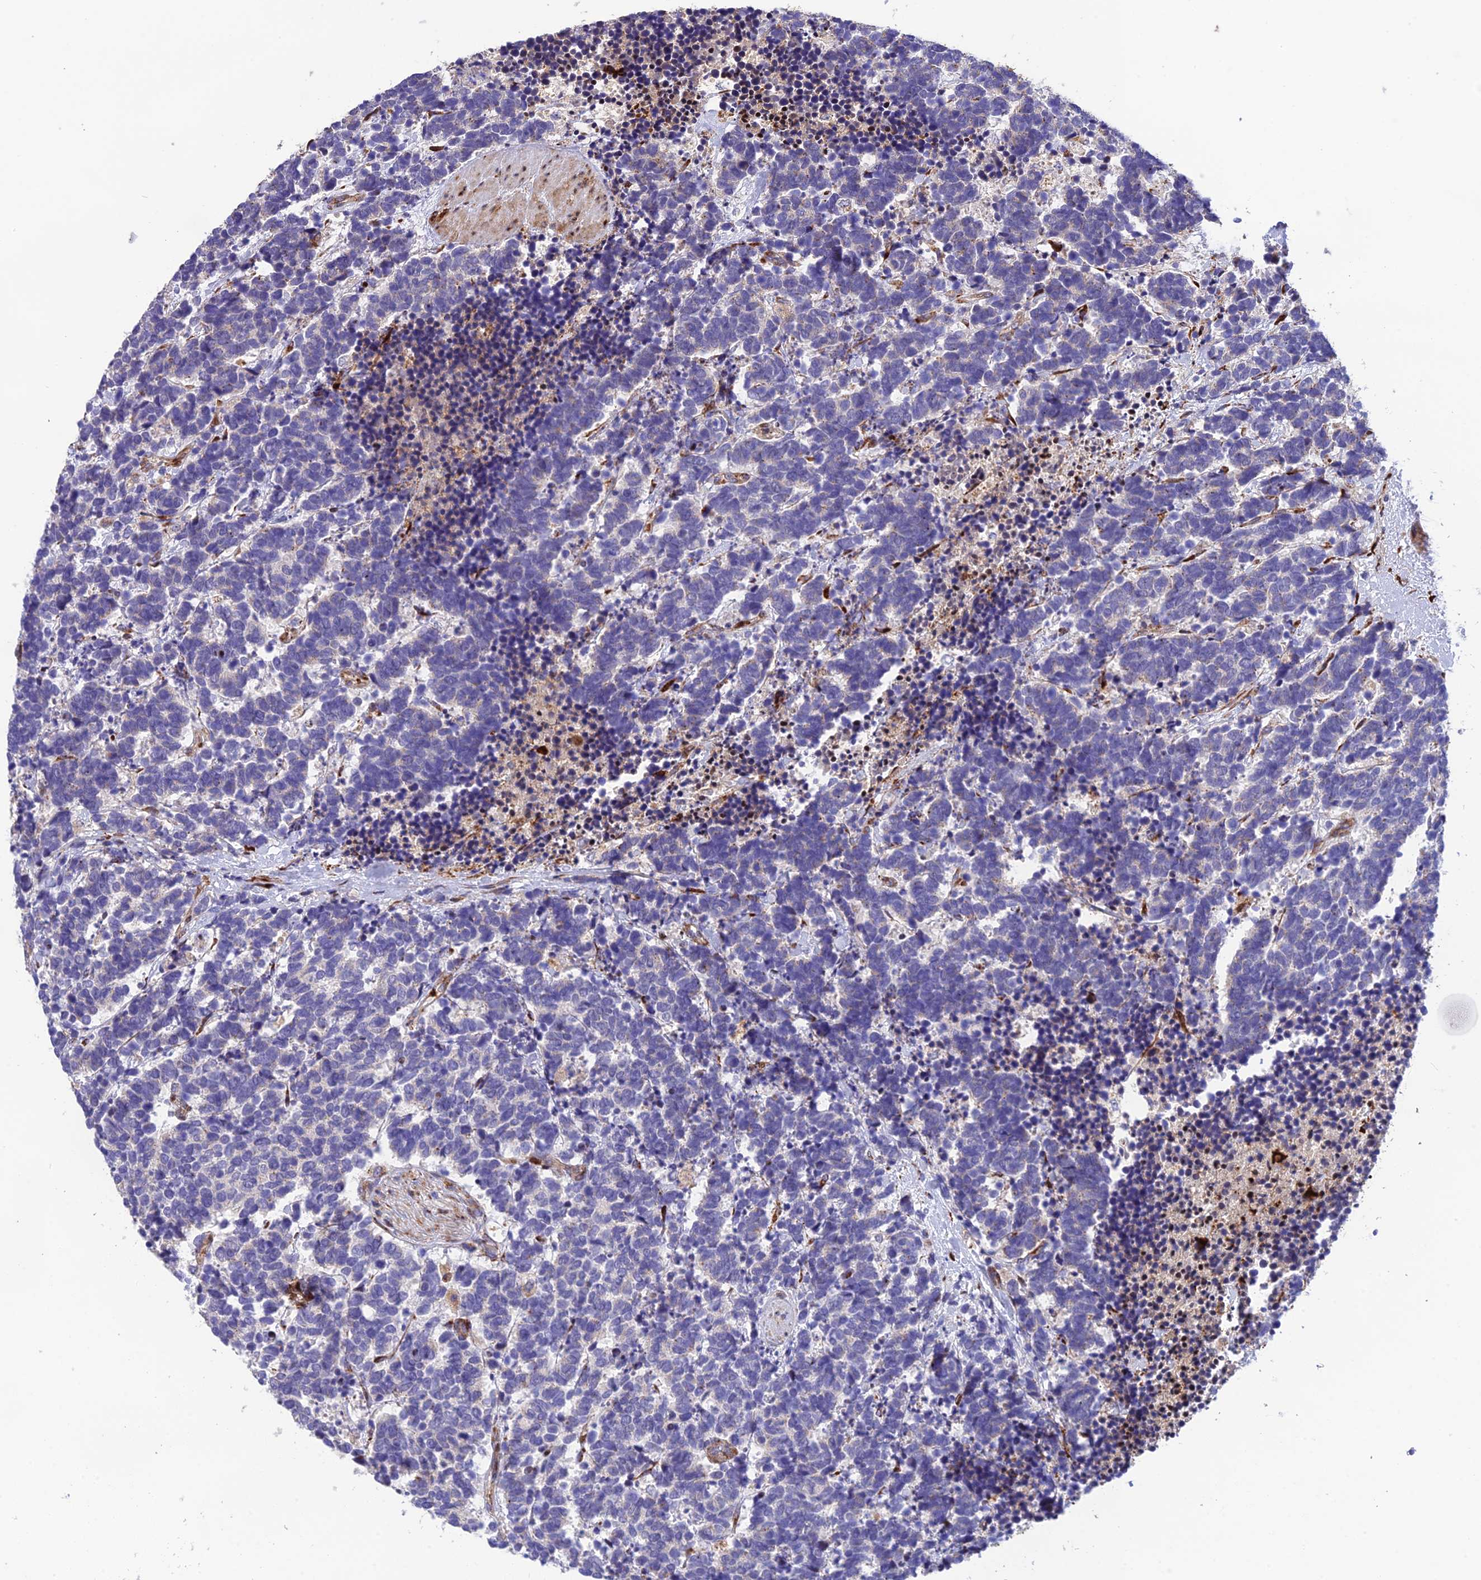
{"staining": {"intensity": "negative", "quantity": "none", "location": "none"}, "tissue": "carcinoid", "cell_type": "Tumor cells", "image_type": "cancer", "snomed": [{"axis": "morphology", "description": "Carcinoma, NOS"}, {"axis": "morphology", "description": "Carcinoid, malignant, NOS"}, {"axis": "topography", "description": "Prostate"}], "caption": "The photomicrograph reveals no significant positivity in tumor cells of malignant carcinoid.", "gene": "CPSF4L", "patient": {"sex": "male", "age": 57}}